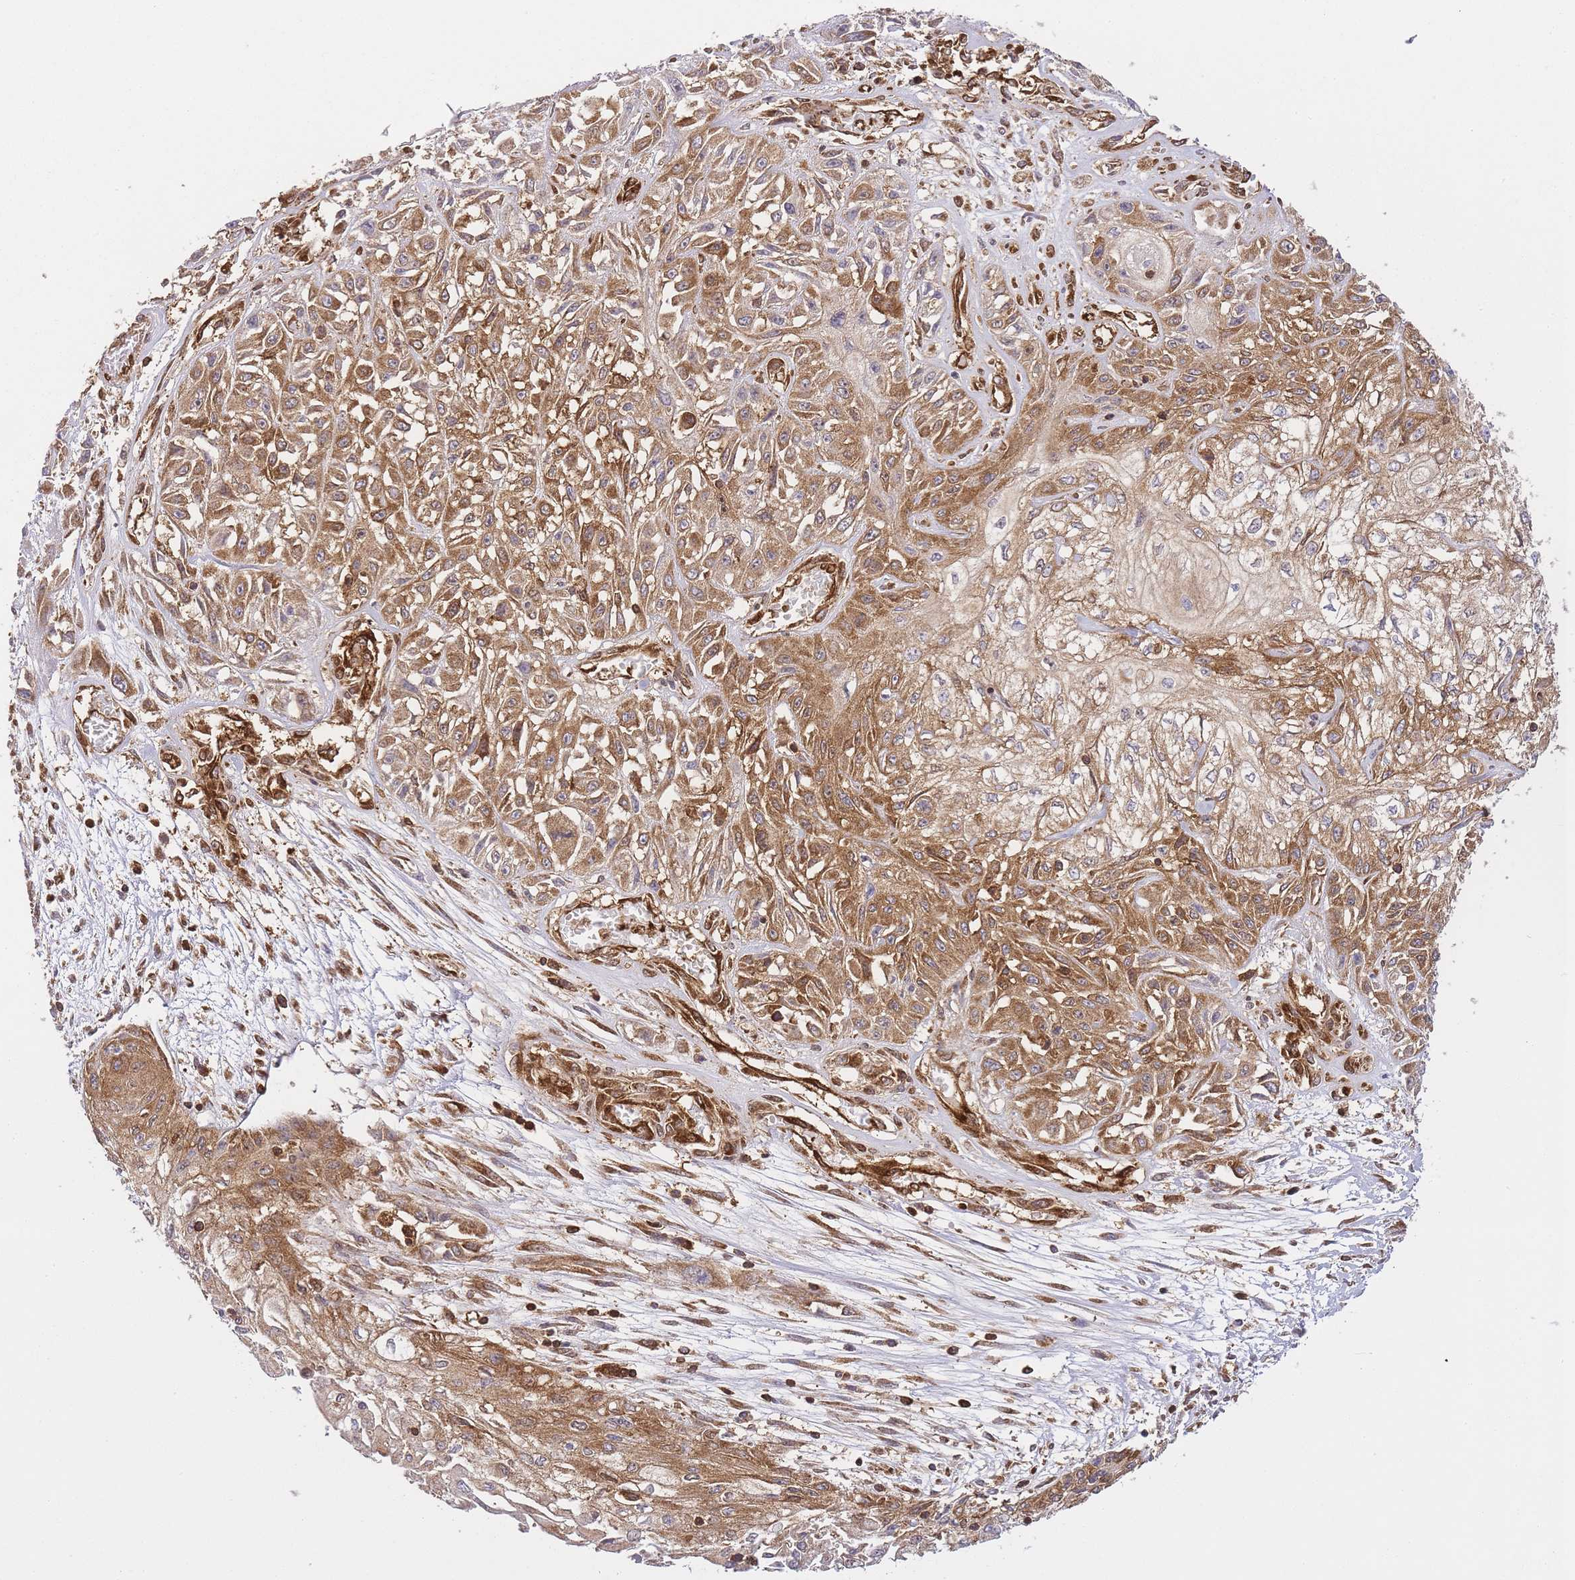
{"staining": {"intensity": "moderate", "quantity": ">75%", "location": "cytoplasmic/membranous"}, "tissue": "skin cancer", "cell_type": "Tumor cells", "image_type": "cancer", "snomed": [{"axis": "morphology", "description": "Squamous cell carcinoma, NOS"}, {"axis": "morphology", "description": "Squamous cell carcinoma, metastatic, NOS"}, {"axis": "topography", "description": "Skin"}, {"axis": "topography", "description": "Lymph node"}], "caption": "Moderate cytoplasmic/membranous staining for a protein is present in approximately >75% of tumor cells of skin squamous cell carcinoma using immunohistochemistry (IHC).", "gene": "MSN", "patient": {"sex": "male", "age": 75}}